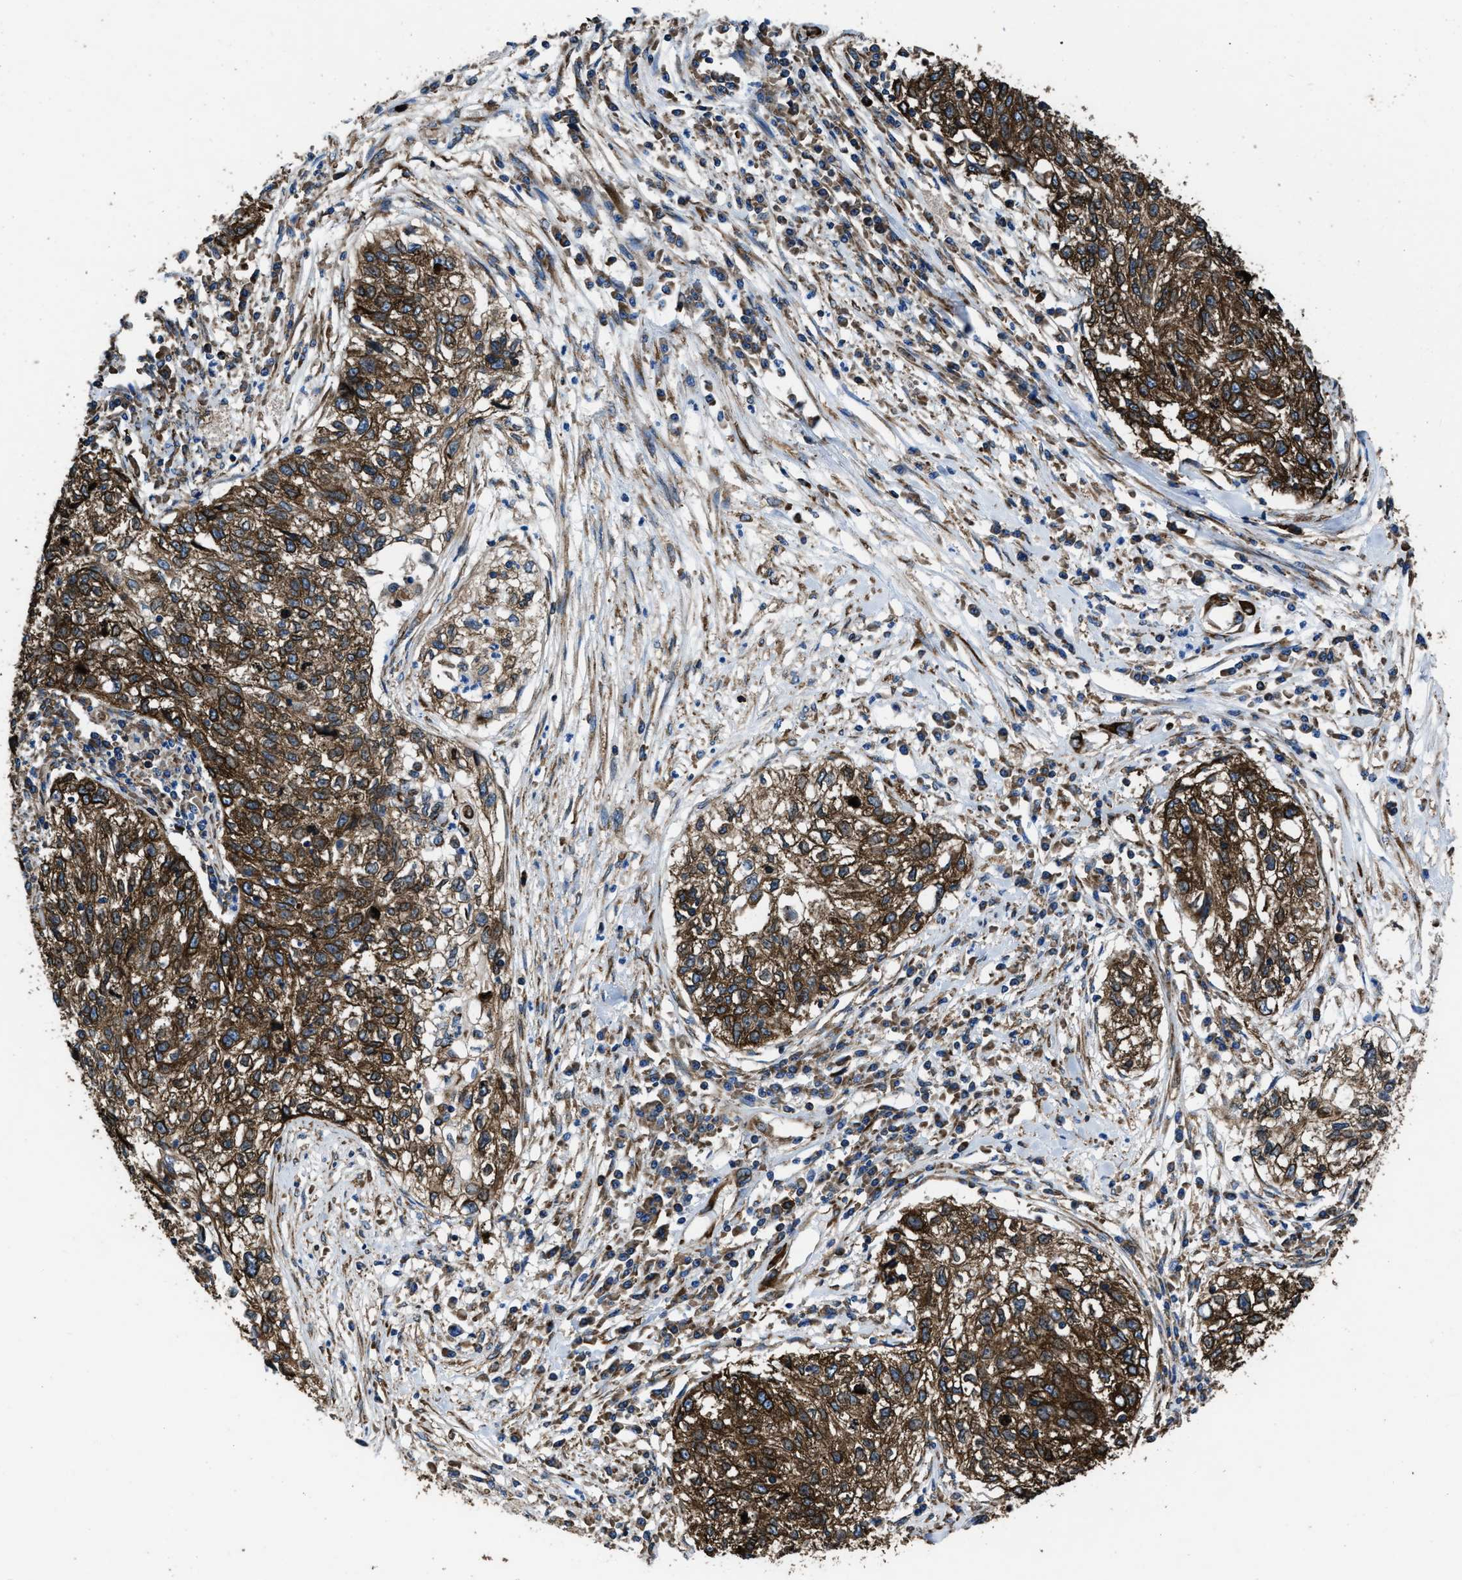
{"staining": {"intensity": "moderate", "quantity": ">75%", "location": "cytoplasmic/membranous"}, "tissue": "cervical cancer", "cell_type": "Tumor cells", "image_type": "cancer", "snomed": [{"axis": "morphology", "description": "Squamous cell carcinoma, NOS"}, {"axis": "topography", "description": "Cervix"}], "caption": "The photomicrograph demonstrates staining of cervical cancer (squamous cell carcinoma), revealing moderate cytoplasmic/membranous protein positivity (brown color) within tumor cells.", "gene": "CAPRIN1", "patient": {"sex": "female", "age": 57}}